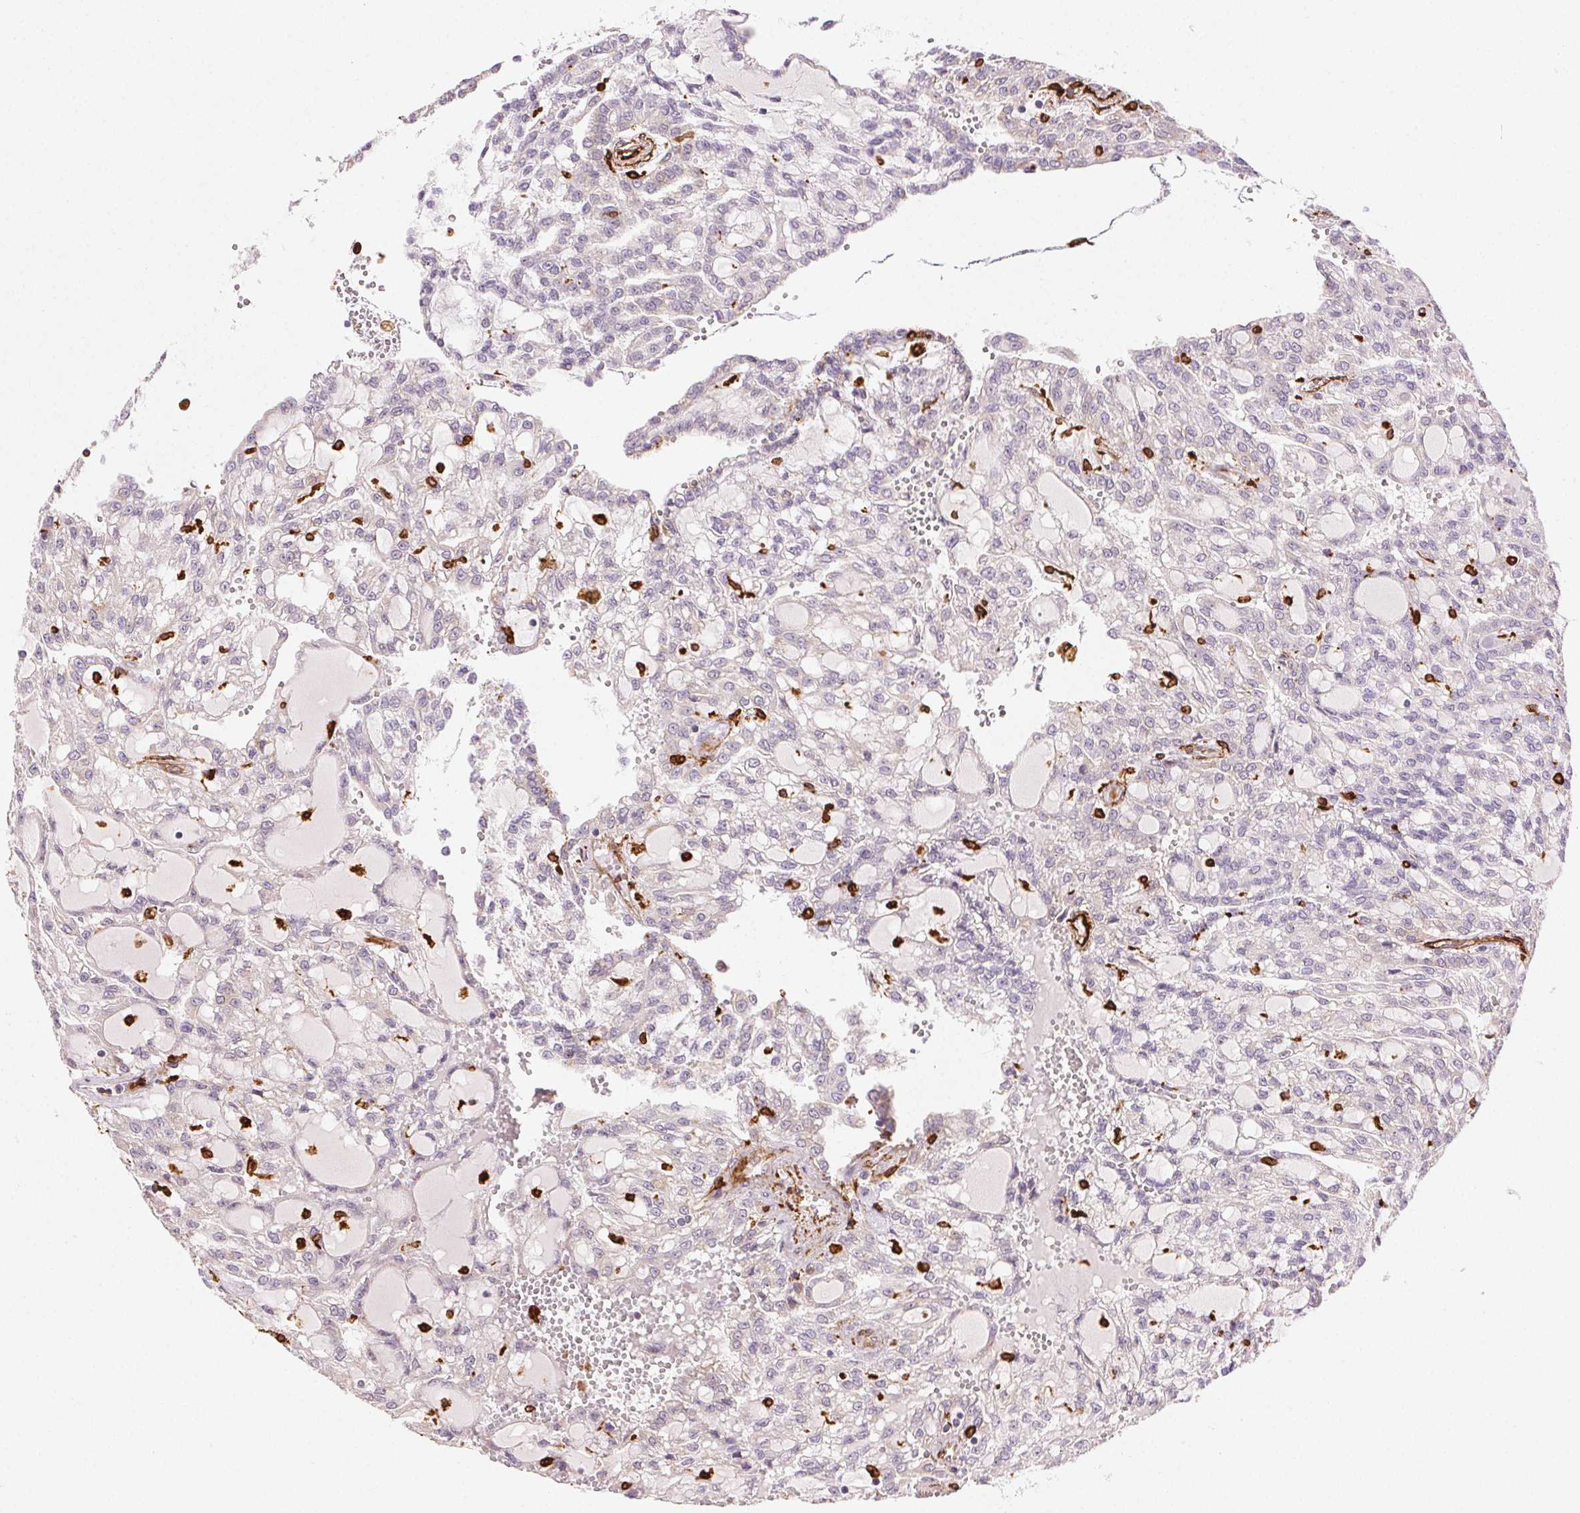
{"staining": {"intensity": "negative", "quantity": "none", "location": "none"}, "tissue": "renal cancer", "cell_type": "Tumor cells", "image_type": "cancer", "snomed": [{"axis": "morphology", "description": "Adenocarcinoma, NOS"}, {"axis": "topography", "description": "Kidney"}], "caption": "There is no significant positivity in tumor cells of adenocarcinoma (renal).", "gene": "RNASET2", "patient": {"sex": "male", "age": 63}}